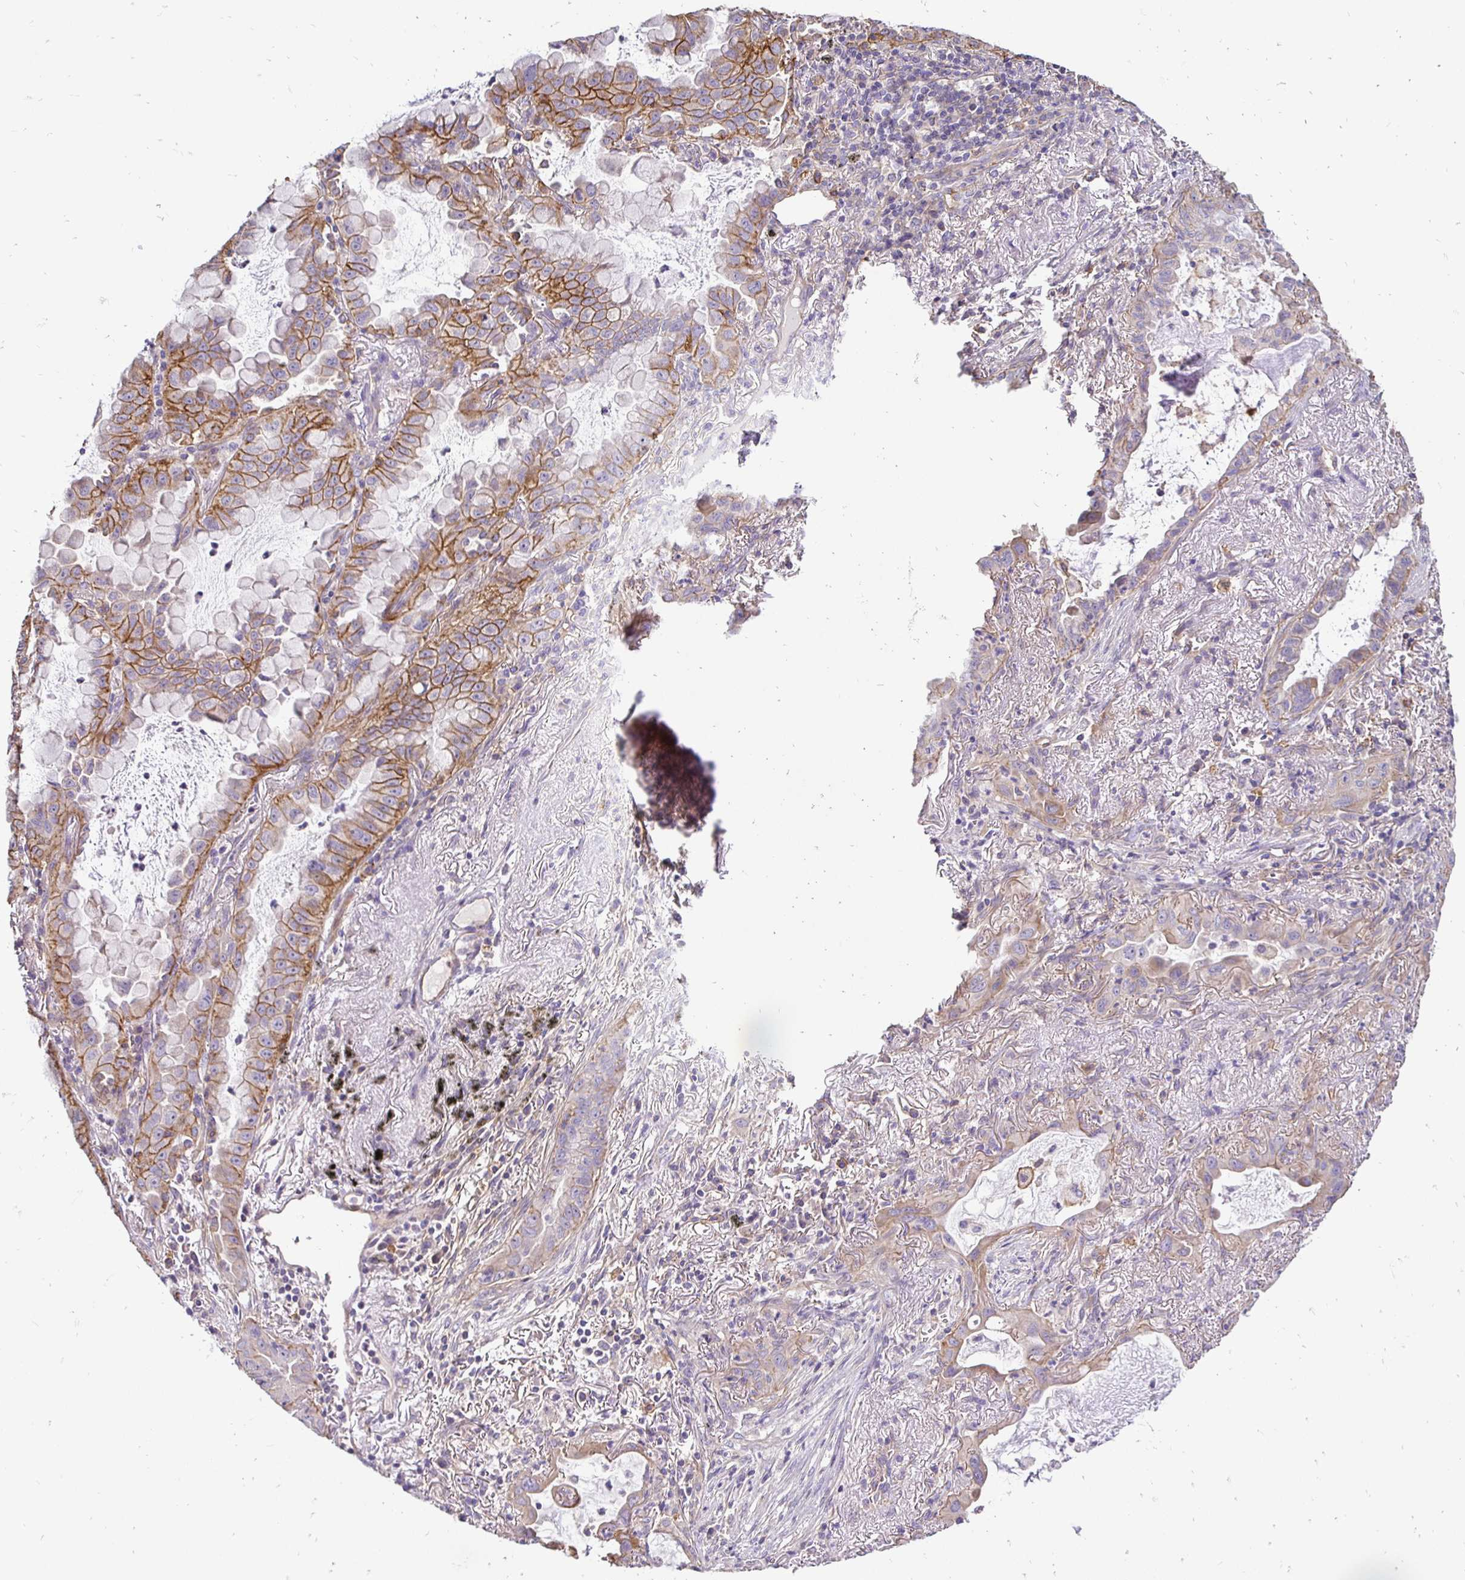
{"staining": {"intensity": "moderate", "quantity": ">75%", "location": "cytoplasmic/membranous"}, "tissue": "lung cancer", "cell_type": "Tumor cells", "image_type": "cancer", "snomed": [{"axis": "morphology", "description": "Adenocarcinoma, NOS"}, {"axis": "topography", "description": "Lung"}], "caption": "About >75% of tumor cells in lung adenocarcinoma demonstrate moderate cytoplasmic/membranous protein expression as visualized by brown immunohistochemical staining.", "gene": "SLC9A1", "patient": {"sex": "male", "age": 65}}